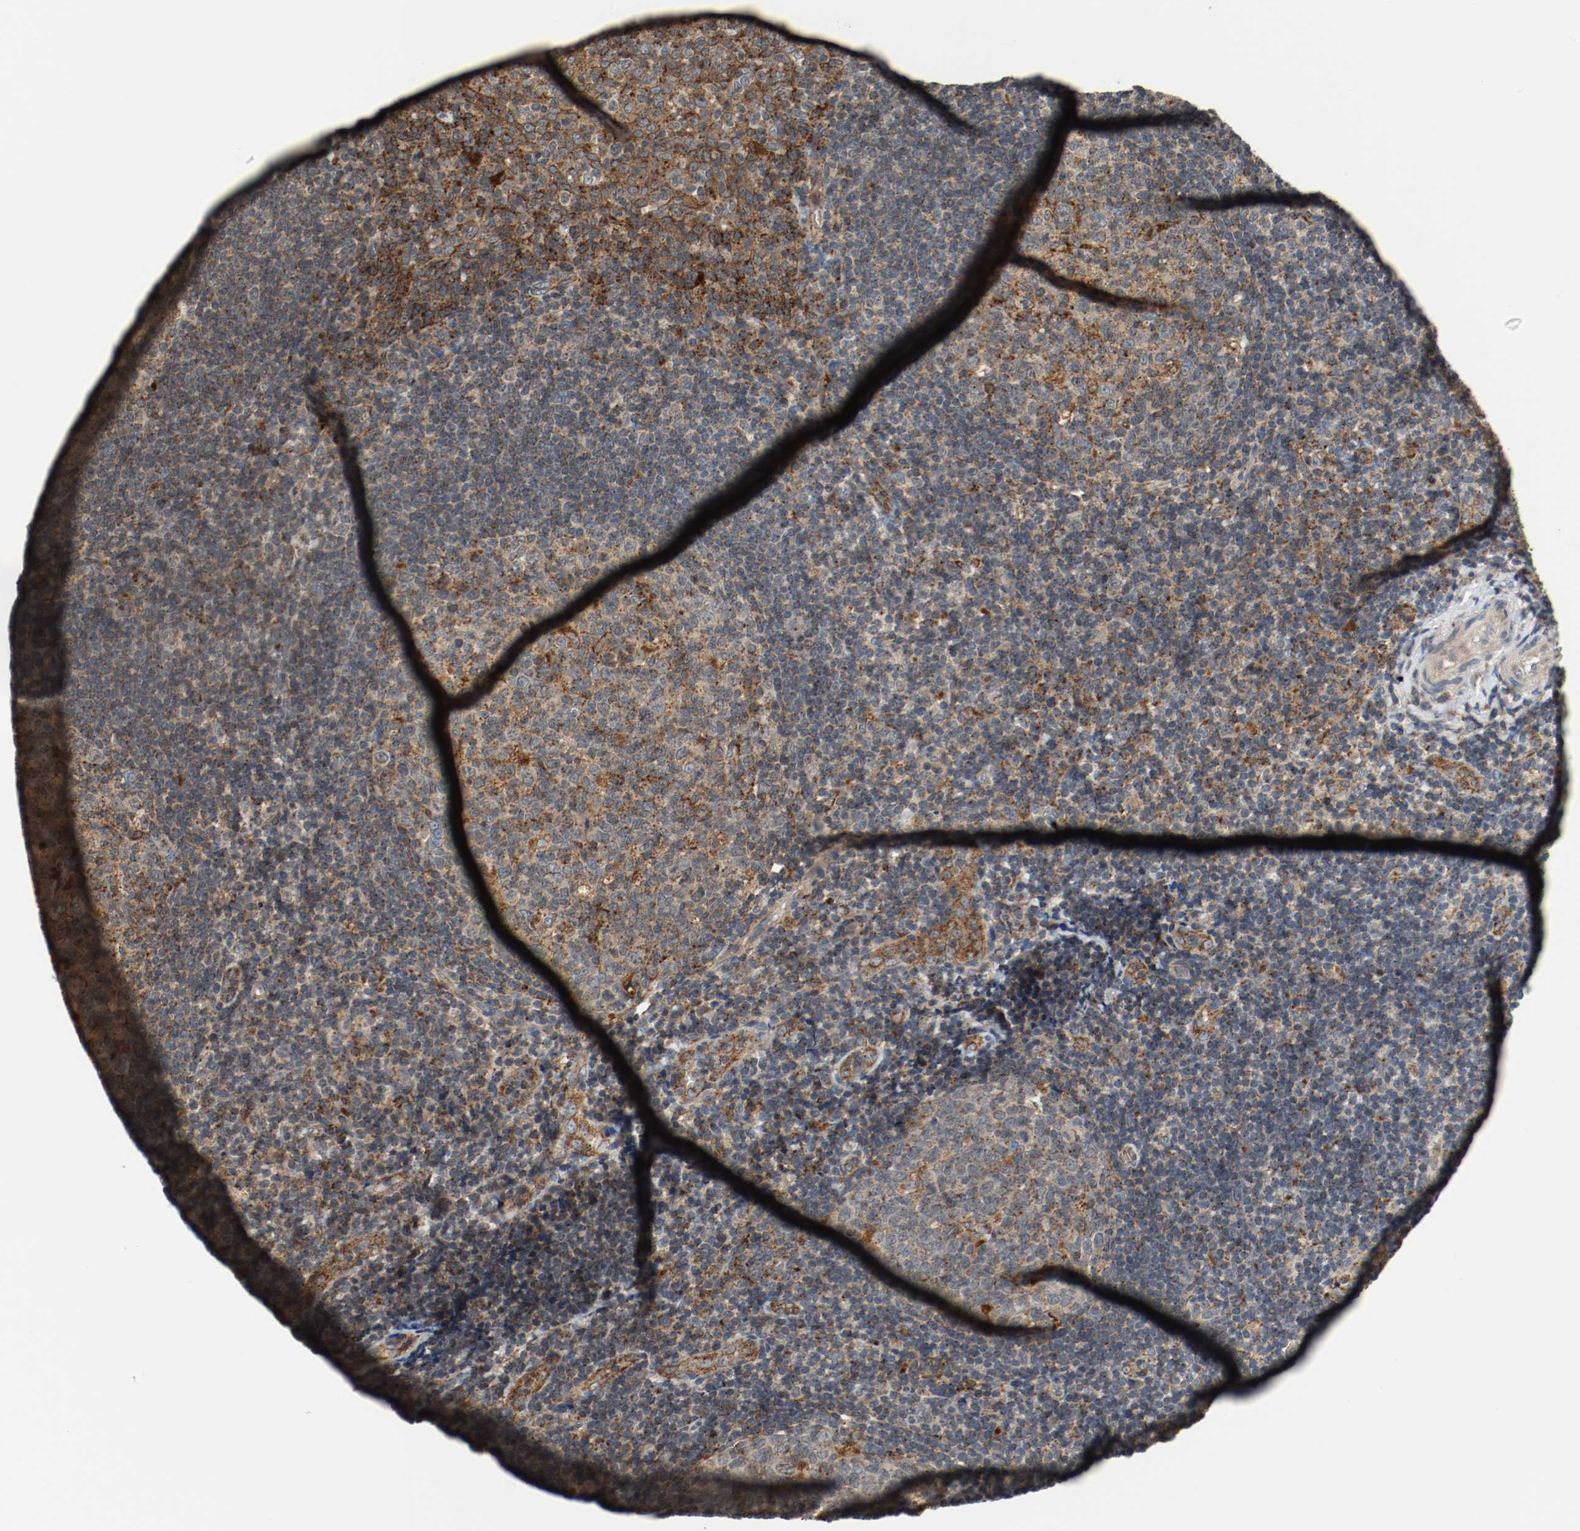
{"staining": {"intensity": "strong", "quantity": ">75%", "location": "cytoplasmic/membranous"}, "tissue": "tonsil", "cell_type": "Germinal center cells", "image_type": "normal", "snomed": [{"axis": "morphology", "description": "Normal tissue, NOS"}, {"axis": "topography", "description": "Tonsil"}], "caption": "A photomicrograph of human tonsil stained for a protein displays strong cytoplasmic/membranous brown staining in germinal center cells.", "gene": "LAMP2", "patient": {"sex": "female", "age": 40}}